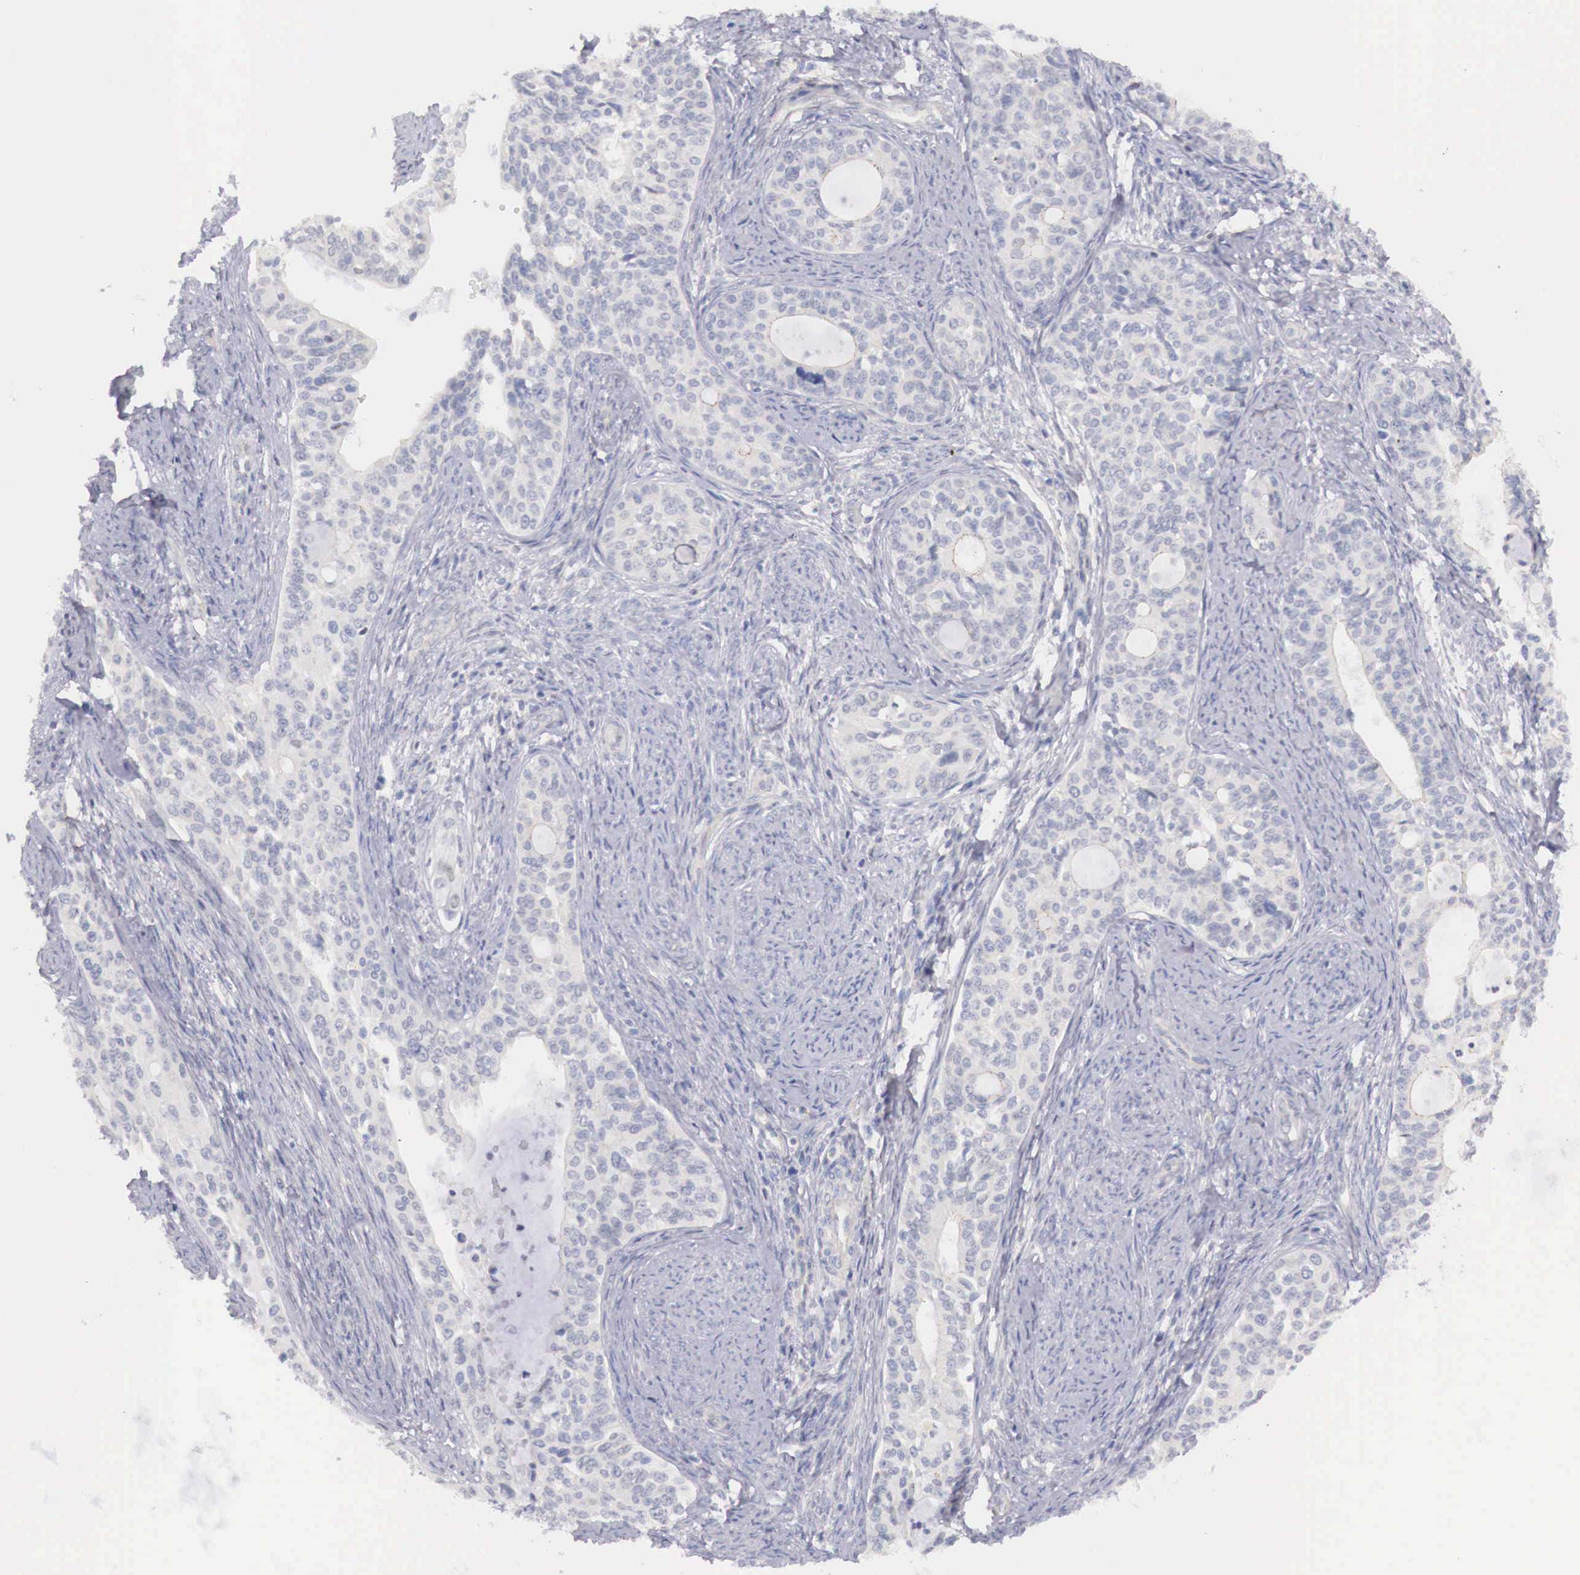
{"staining": {"intensity": "negative", "quantity": "none", "location": "none"}, "tissue": "cervical cancer", "cell_type": "Tumor cells", "image_type": "cancer", "snomed": [{"axis": "morphology", "description": "Squamous cell carcinoma, NOS"}, {"axis": "topography", "description": "Cervix"}], "caption": "Immunohistochemistry image of human squamous cell carcinoma (cervical) stained for a protein (brown), which exhibits no staining in tumor cells. (DAB immunohistochemistry visualized using brightfield microscopy, high magnification).", "gene": "TRIM13", "patient": {"sex": "female", "age": 34}}